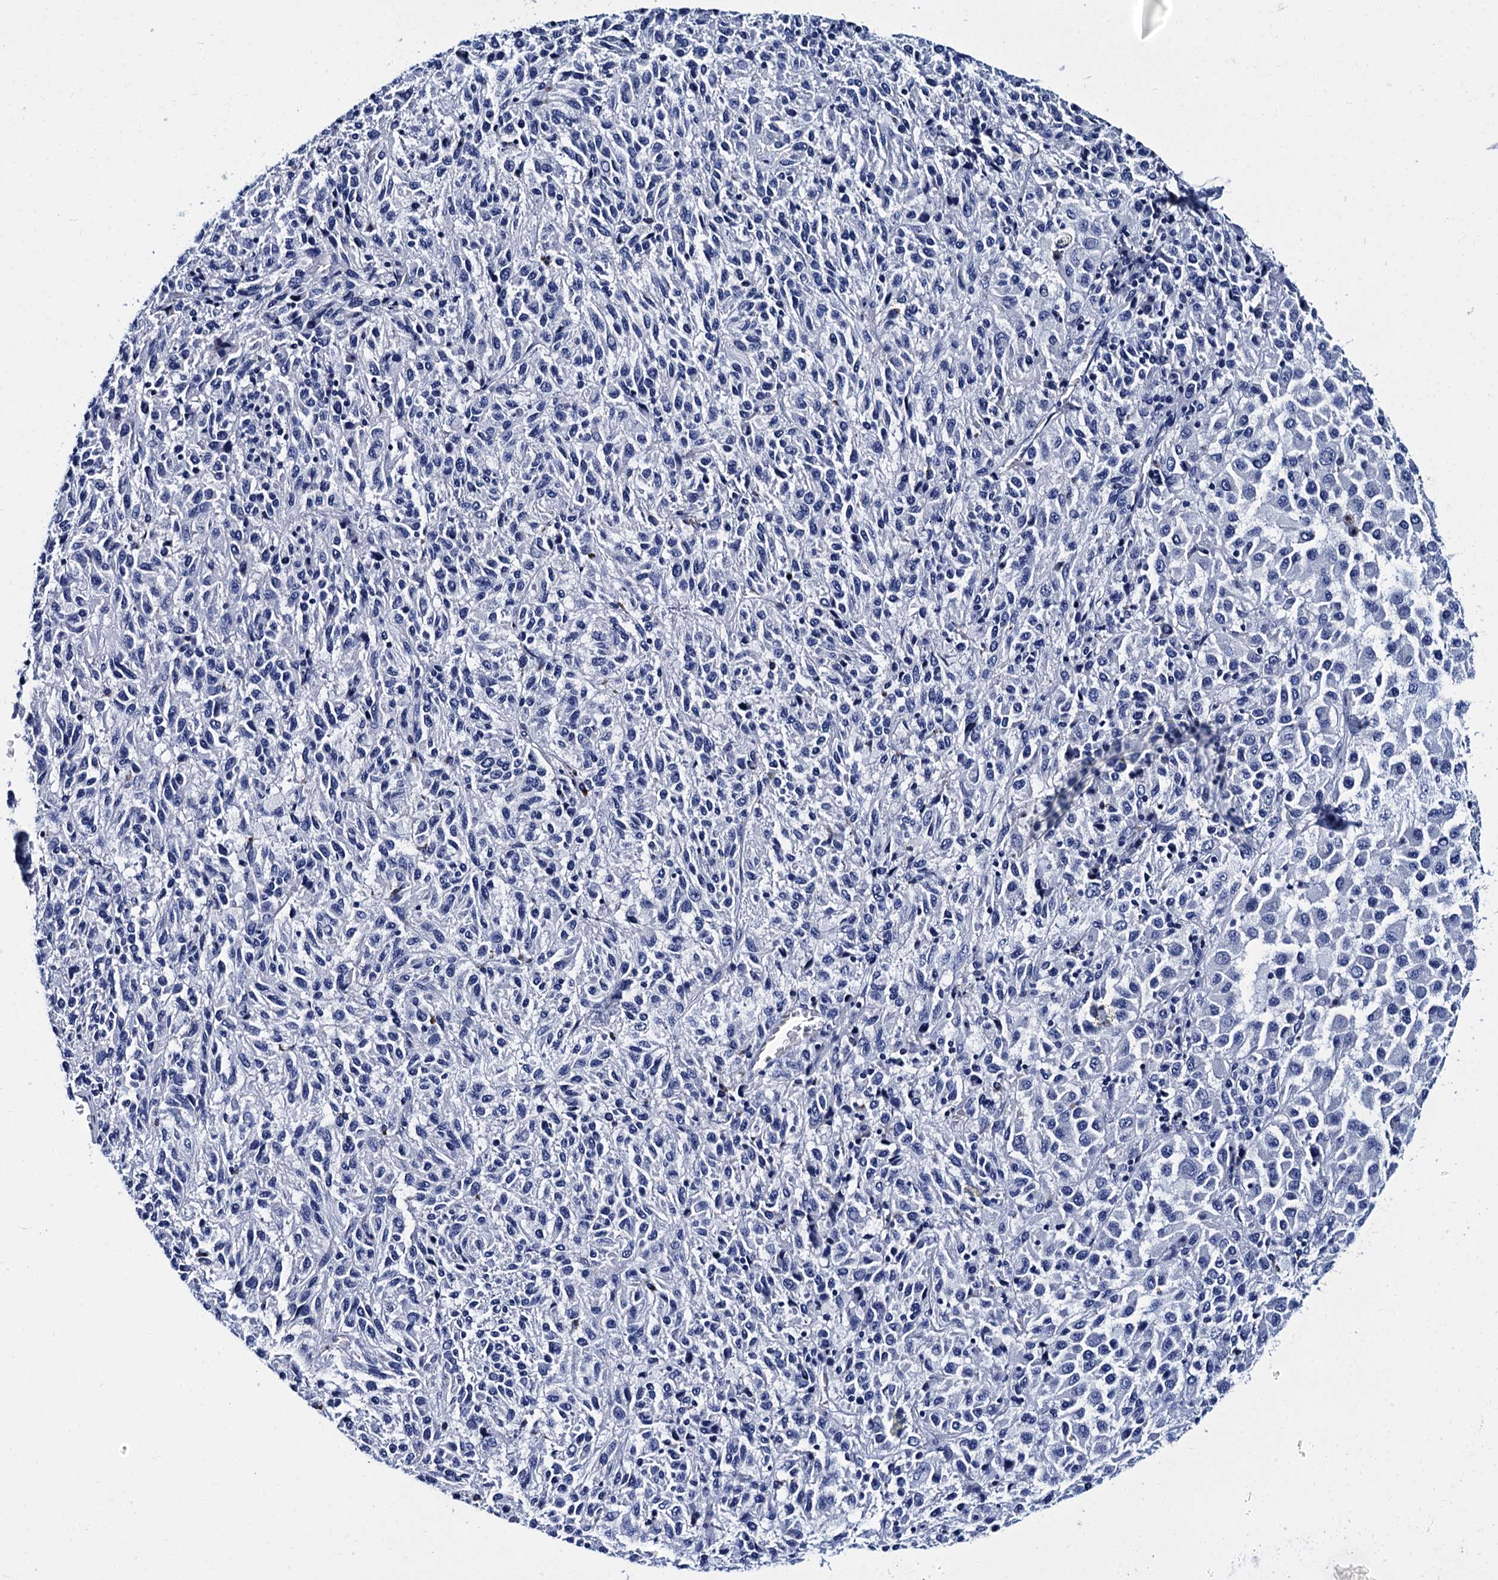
{"staining": {"intensity": "negative", "quantity": "none", "location": "none"}, "tissue": "melanoma", "cell_type": "Tumor cells", "image_type": "cancer", "snomed": [{"axis": "morphology", "description": "Malignant melanoma, Metastatic site"}, {"axis": "topography", "description": "Lung"}], "caption": "A high-resolution photomicrograph shows IHC staining of melanoma, which reveals no significant staining in tumor cells. (DAB (3,3'-diaminobenzidine) immunohistochemistry with hematoxylin counter stain).", "gene": "MYBPC3", "patient": {"sex": "male", "age": 64}}